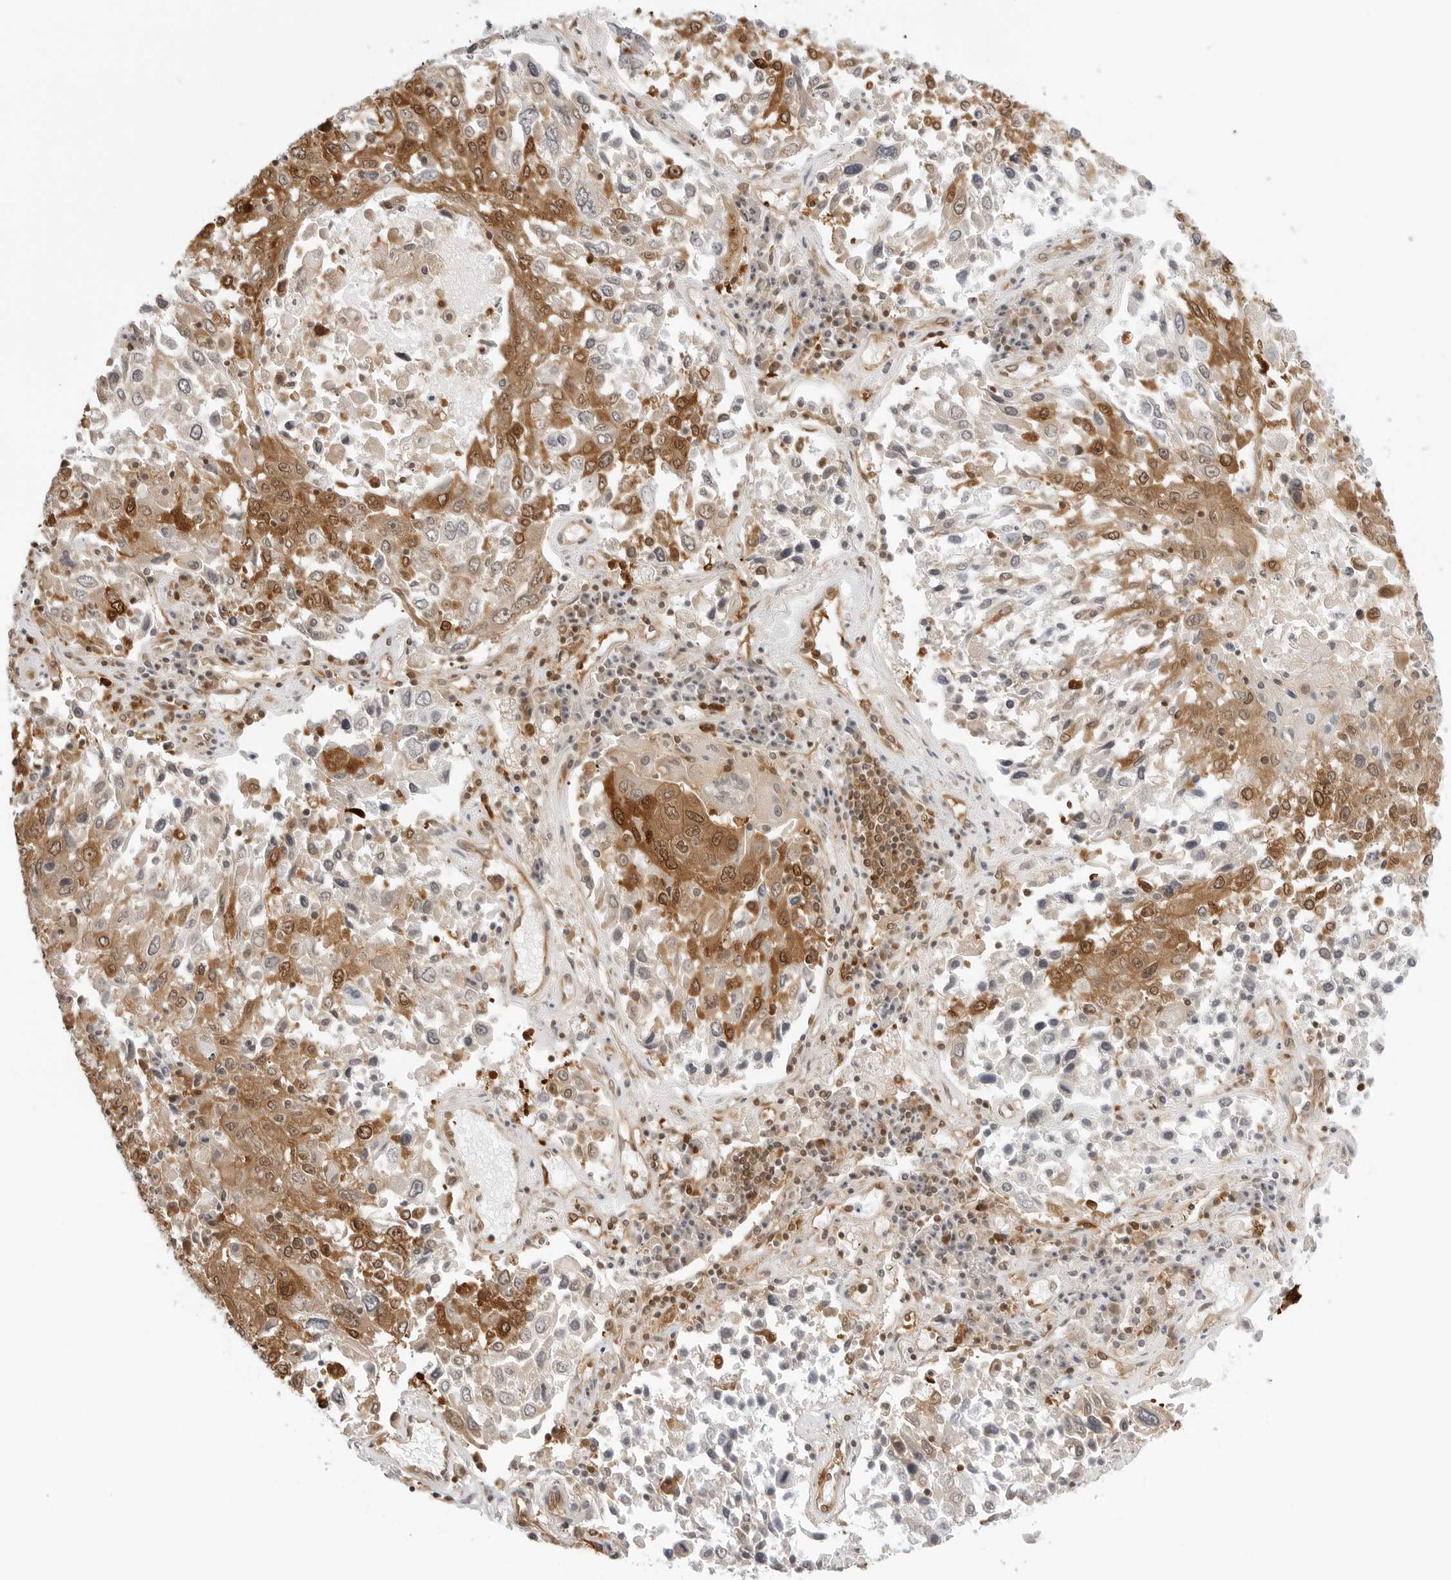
{"staining": {"intensity": "moderate", "quantity": "25%-75%", "location": "cytoplasmic/membranous,nuclear"}, "tissue": "lung cancer", "cell_type": "Tumor cells", "image_type": "cancer", "snomed": [{"axis": "morphology", "description": "Squamous cell carcinoma, NOS"}, {"axis": "topography", "description": "Lung"}], "caption": "About 25%-75% of tumor cells in human lung squamous cell carcinoma show moderate cytoplasmic/membranous and nuclear protein positivity as visualized by brown immunohistochemical staining.", "gene": "NUDC", "patient": {"sex": "male", "age": 65}}